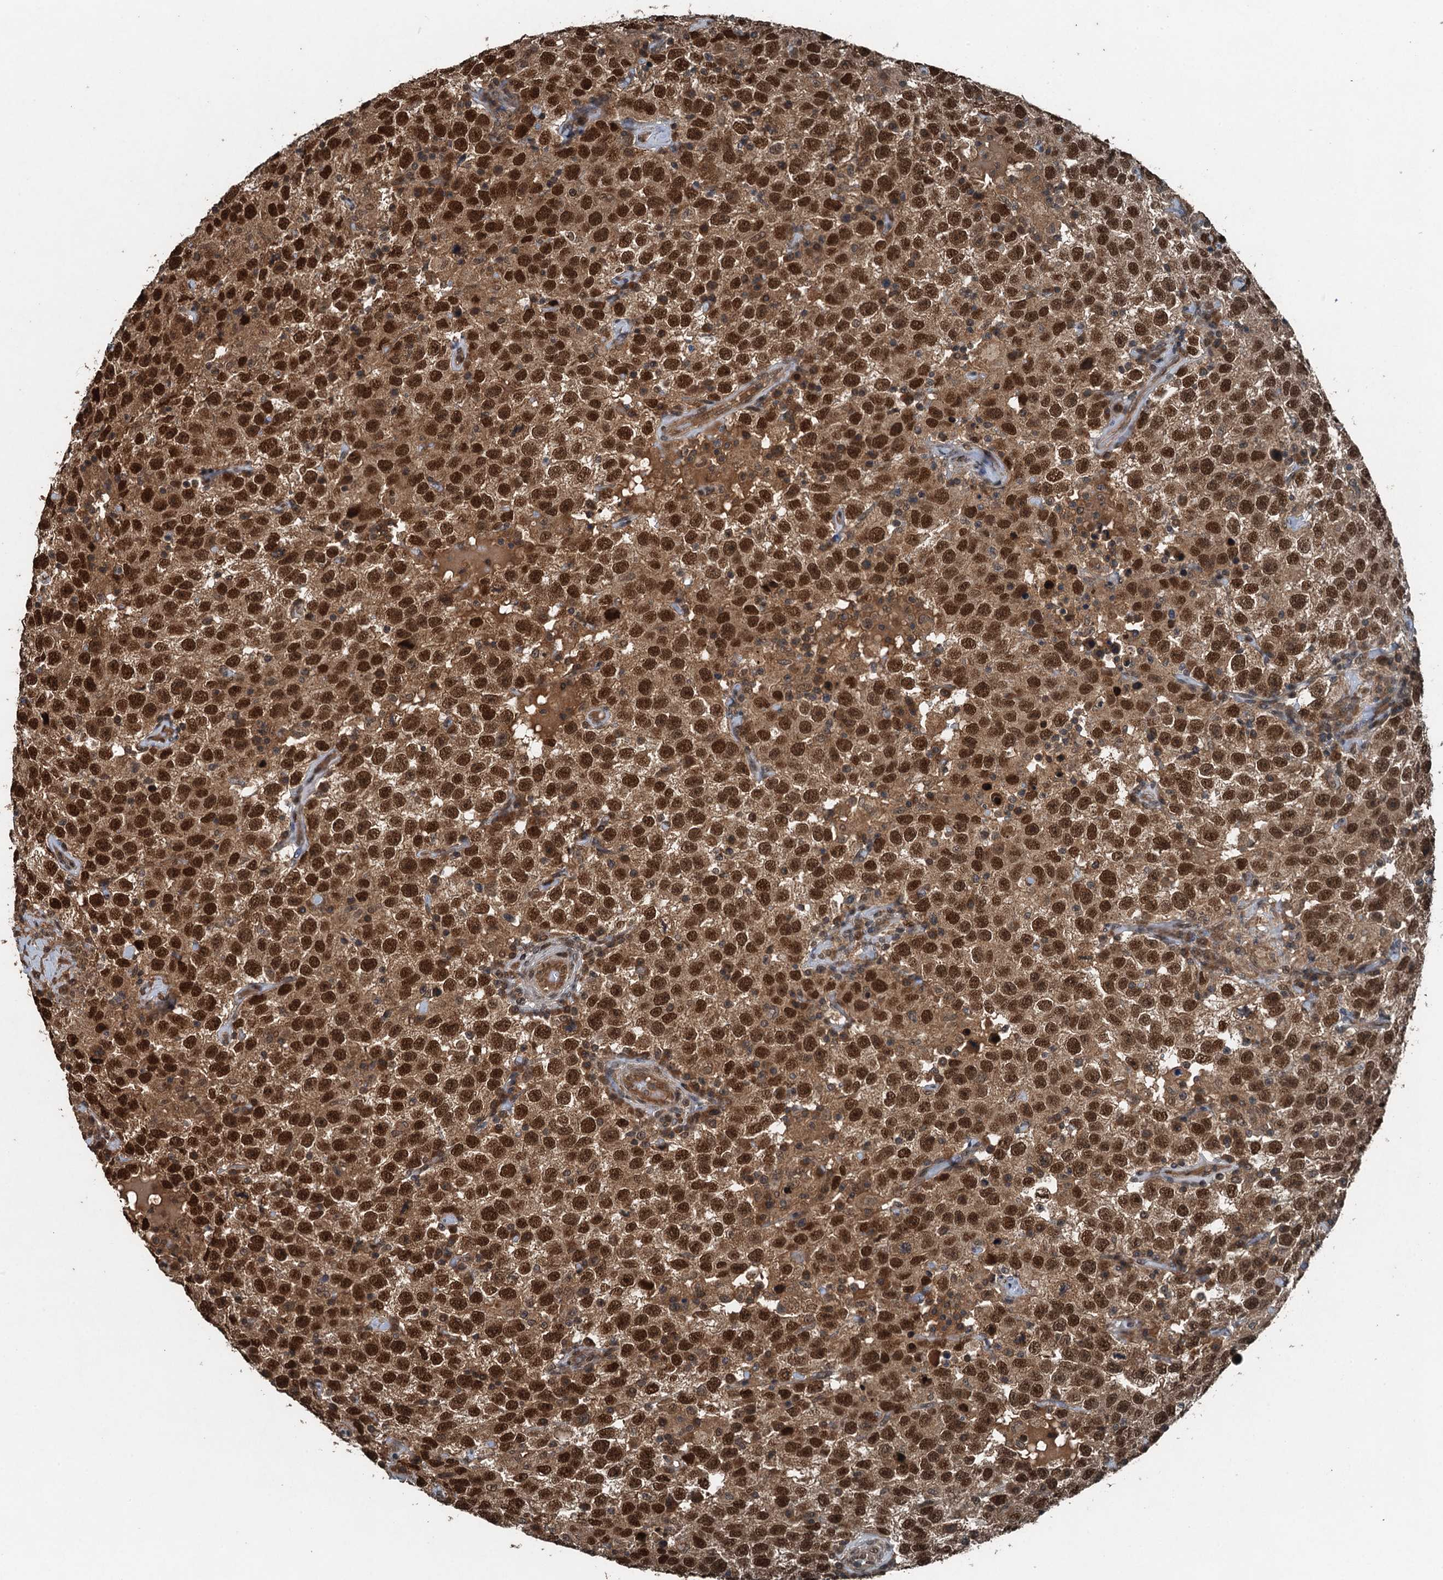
{"staining": {"intensity": "strong", "quantity": ">75%", "location": "cytoplasmic/membranous,nuclear"}, "tissue": "testis cancer", "cell_type": "Tumor cells", "image_type": "cancer", "snomed": [{"axis": "morphology", "description": "Seminoma, NOS"}, {"axis": "topography", "description": "Testis"}], "caption": "Immunohistochemical staining of testis cancer (seminoma) demonstrates strong cytoplasmic/membranous and nuclear protein positivity in about >75% of tumor cells. (IHC, brightfield microscopy, high magnification).", "gene": "UBXN6", "patient": {"sex": "male", "age": 41}}